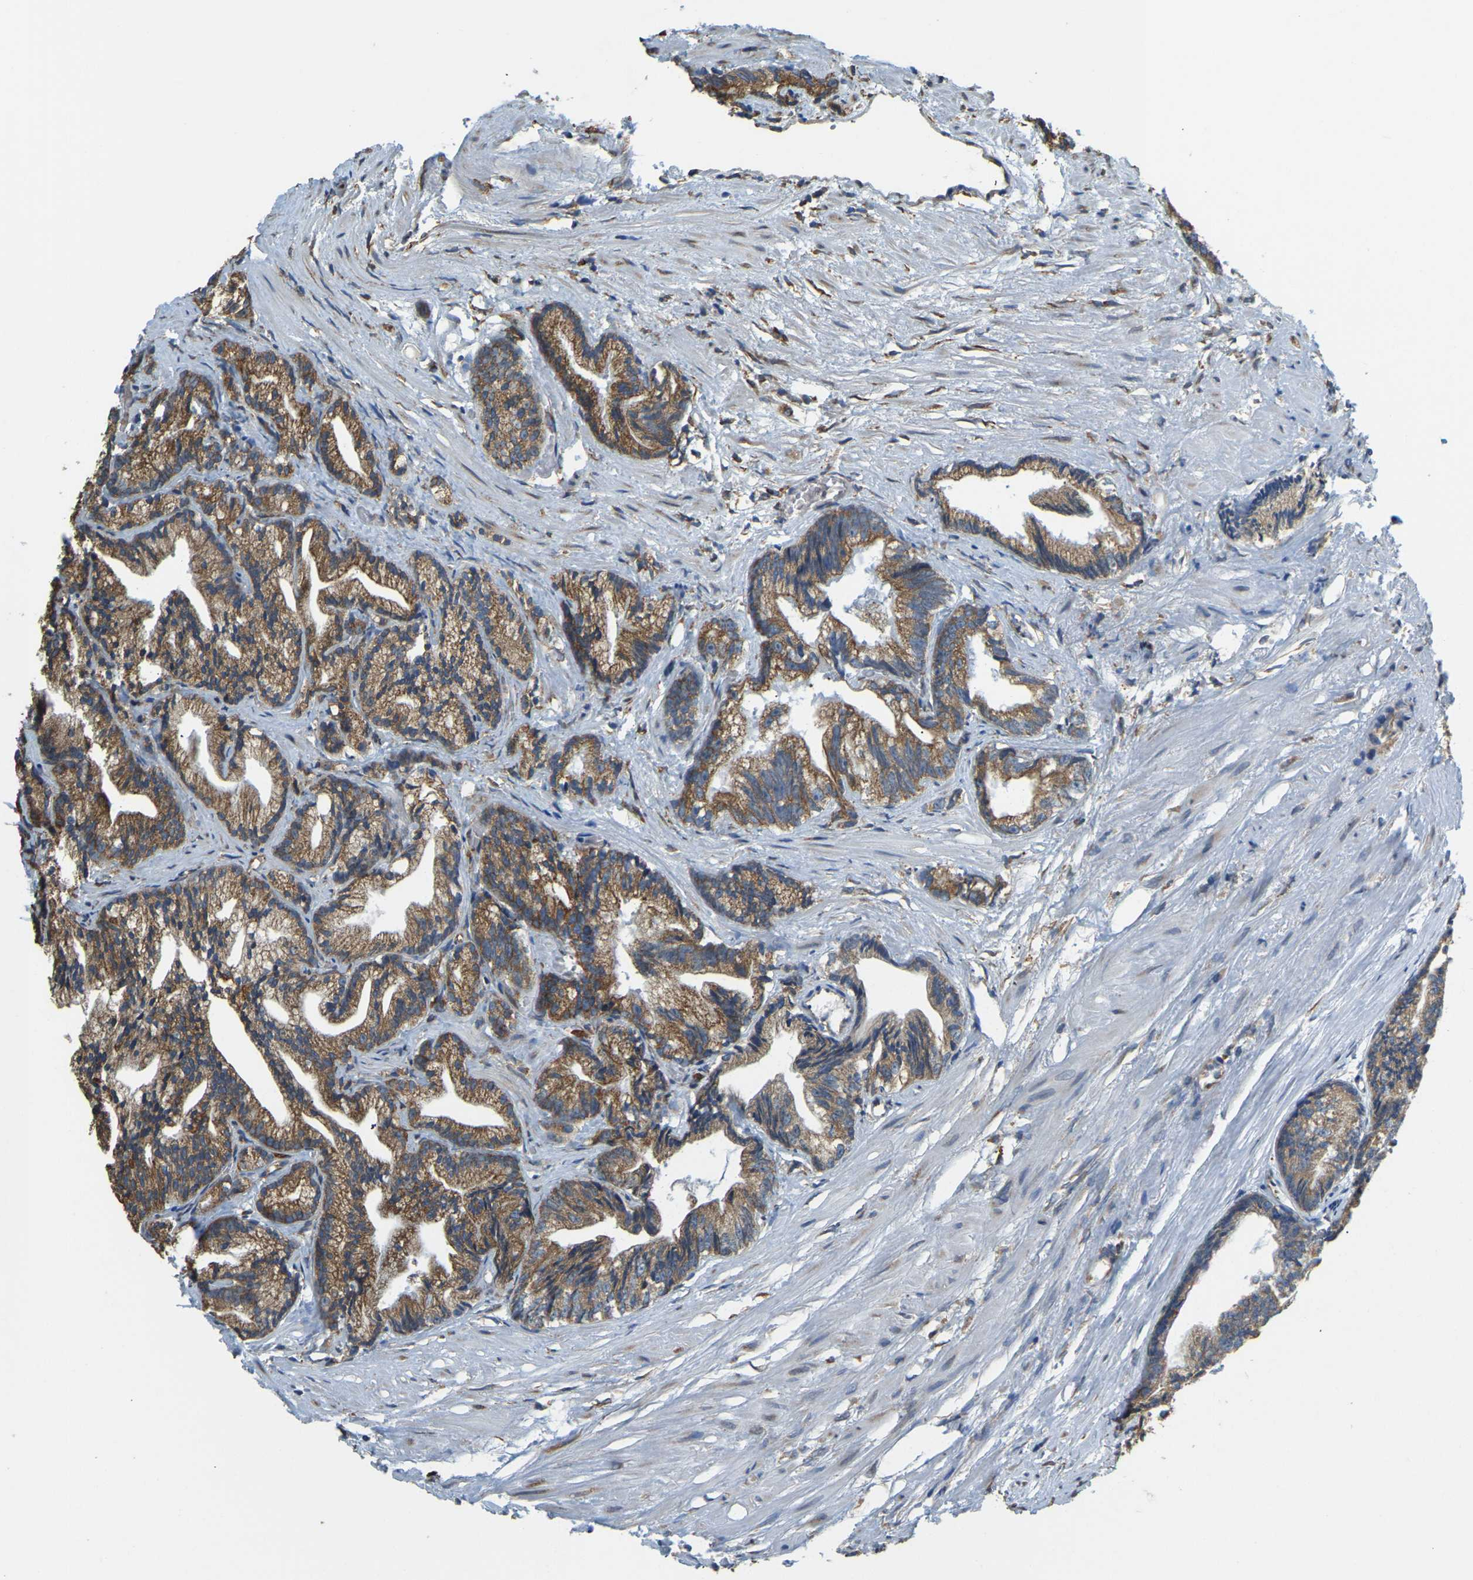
{"staining": {"intensity": "moderate", "quantity": ">75%", "location": "cytoplasmic/membranous"}, "tissue": "prostate cancer", "cell_type": "Tumor cells", "image_type": "cancer", "snomed": [{"axis": "morphology", "description": "Adenocarcinoma, Low grade"}, {"axis": "topography", "description": "Prostate"}], "caption": "Immunohistochemical staining of human prostate cancer (adenocarcinoma (low-grade)) demonstrates medium levels of moderate cytoplasmic/membranous protein expression in about >75% of tumor cells.", "gene": "RNF115", "patient": {"sex": "male", "age": 89}}